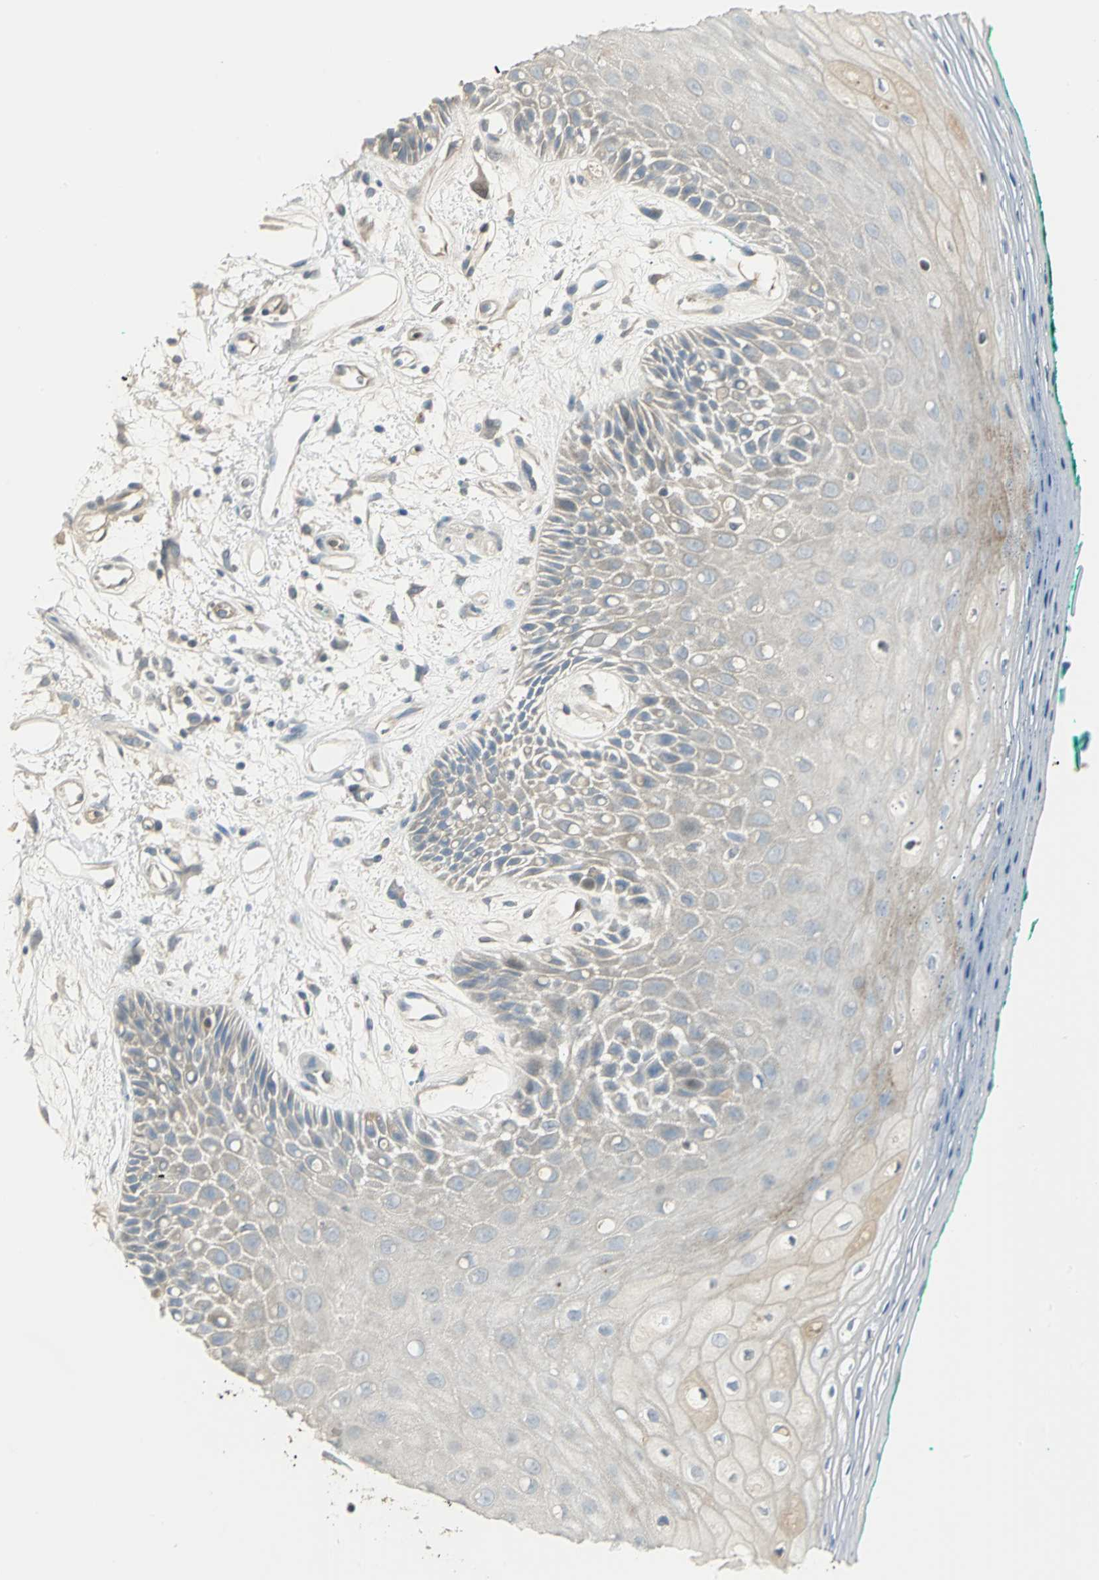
{"staining": {"intensity": "negative", "quantity": "none", "location": "none"}, "tissue": "oral mucosa", "cell_type": "Squamous epithelial cells", "image_type": "normal", "snomed": [{"axis": "morphology", "description": "Normal tissue, NOS"}, {"axis": "morphology", "description": "Squamous cell carcinoma, NOS"}, {"axis": "topography", "description": "Skeletal muscle"}, {"axis": "topography", "description": "Oral tissue"}, {"axis": "topography", "description": "Head-Neck"}], "caption": "High magnification brightfield microscopy of unremarkable oral mucosa stained with DAB (brown) and counterstained with hematoxylin (blue): squamous epithelial cells show no significant expression.", "gene": "PROC", "patient": {"sex": "female", "age": 84}}